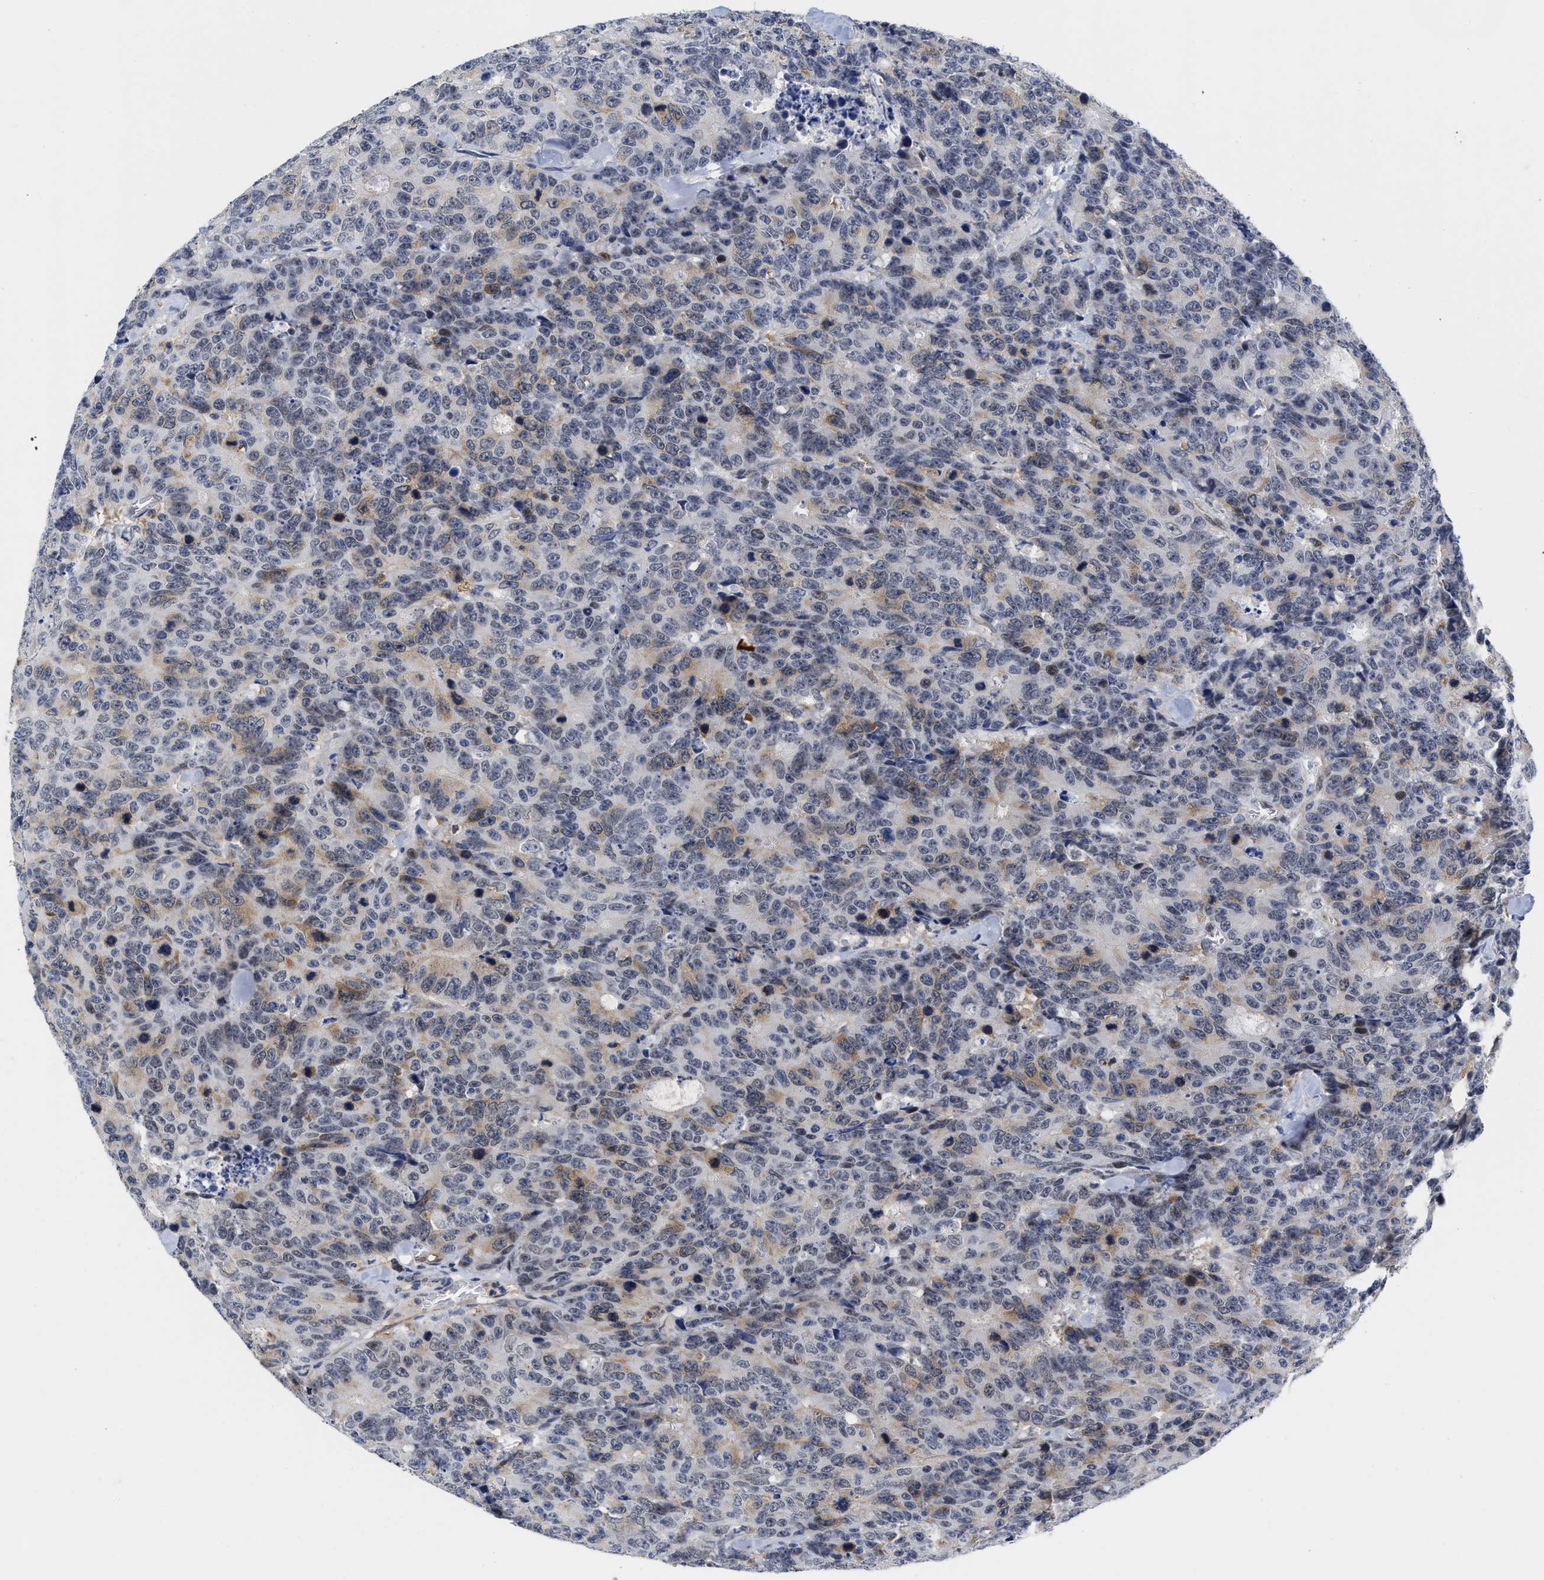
{"staining": {"intensity": "moderate", "quantity": "<25%", "location": "cytoplasmic/membranous"}, "tissue": "colorectal cancer", "cell_type": "Tumor cells", "image_type": "cancer", "snomed": [{"axis": "morphology", "description": "Adenocarcinoma, NOS"}, {"axis": "topography", "description": "Colon"}], "caption": "Immunohistochemistry of human colorectal cancer (adenocarcinoma) exhibits low levels of moderate cytoplasmic/membranous staining in about <25% of tumor cells.", "gene": "HIF1A", "patient": {"sex": "female", "age": 86}}